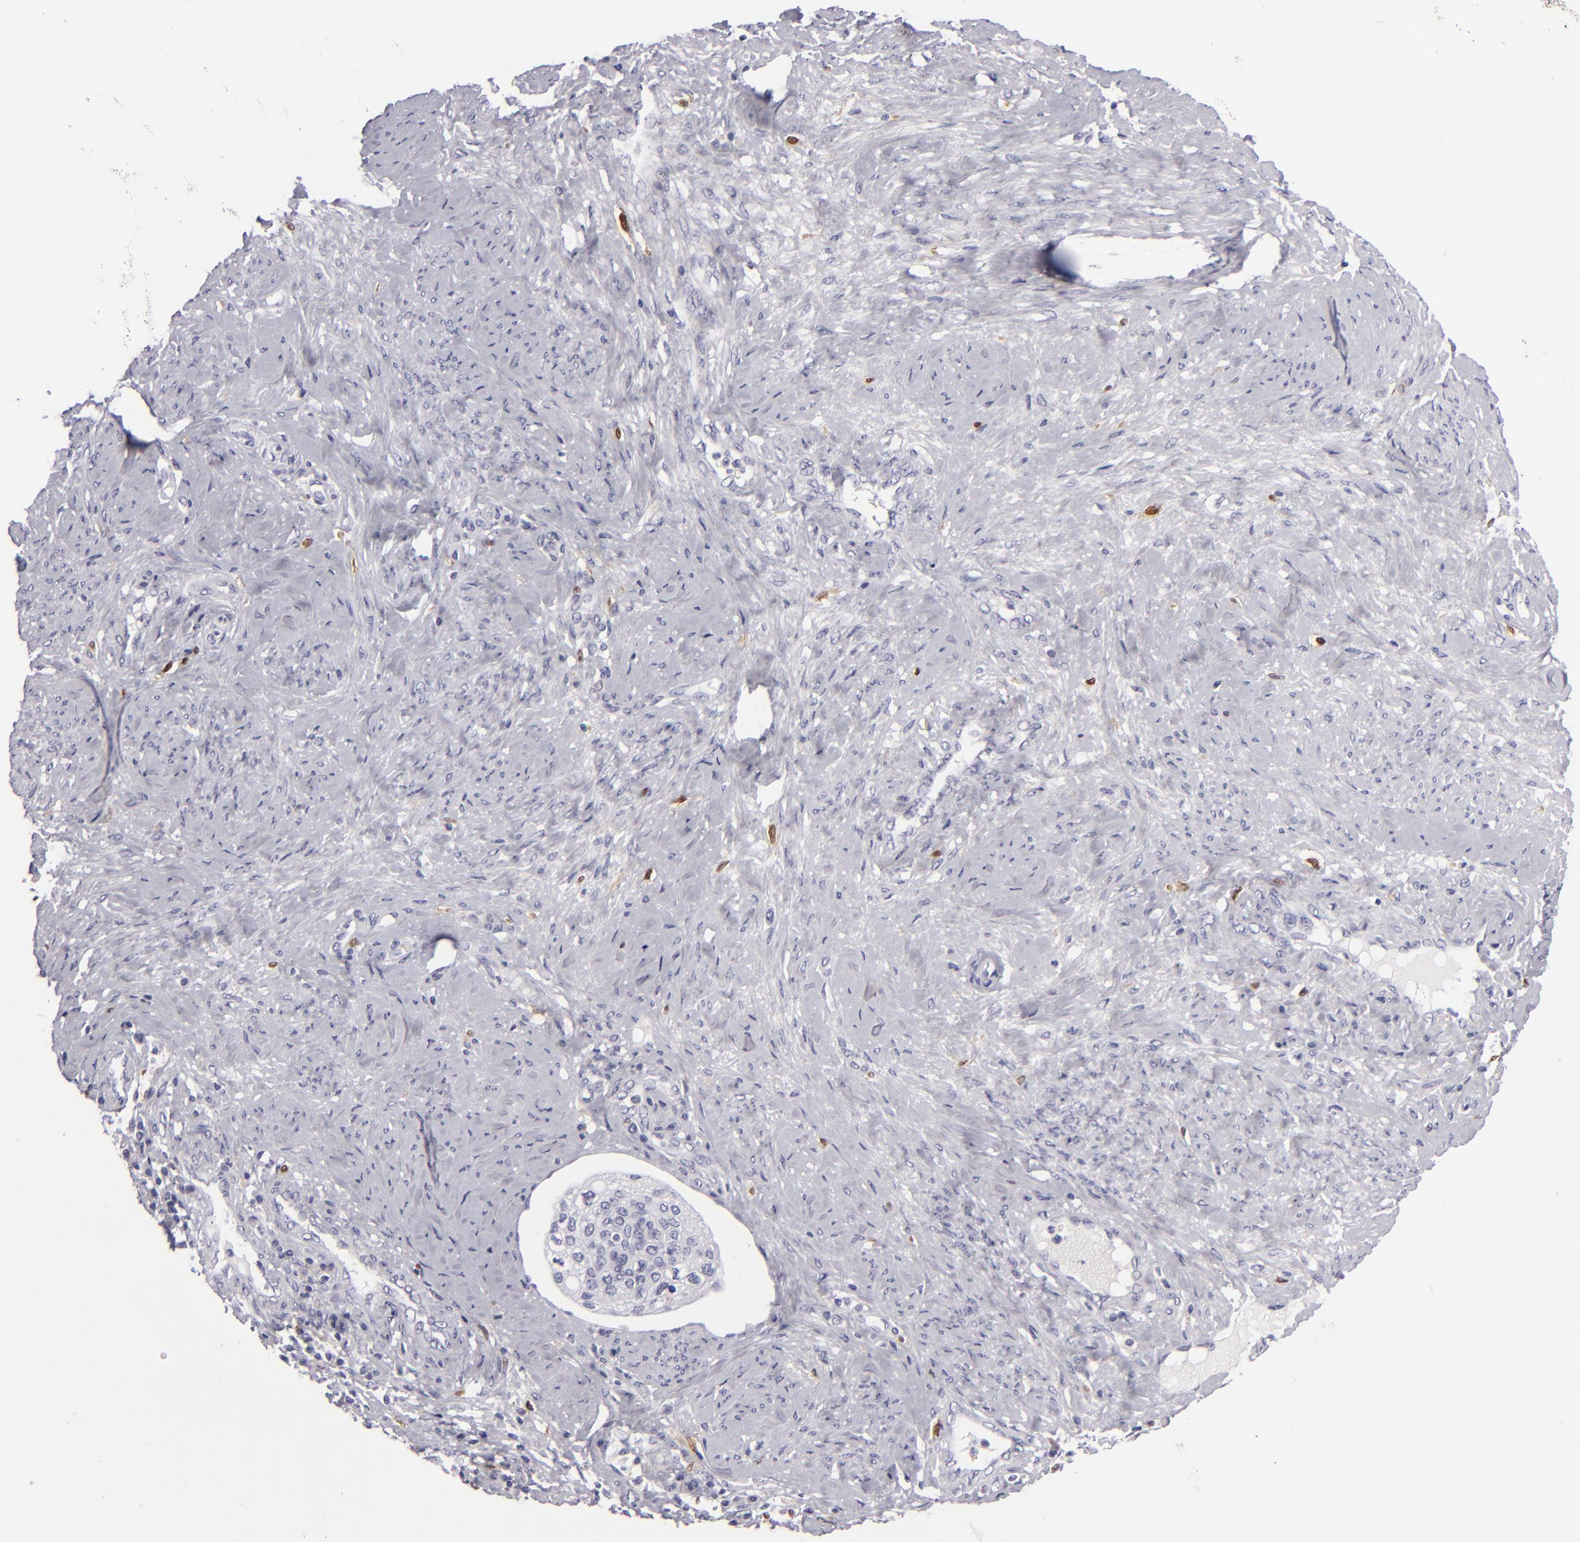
{"staining": {"intensity": "negative", "quantity": "none", "location": "none"}, "tissue": "cervical cancer", "cell_type": "Tumor cells", "image_type": "cancer", "snomed": [{"axis": "morphology", "description": "Squamous cell carcinoma, NOS"}, {"axis": "topography", "description": "Cervix"}], "caption": "Human cervical squamous cell carcinoma stained for a protein using IHC demonstrates no expression in tumor cells.", "gene": "F13A1", "patient": {"sex": "female", "age": 41}}